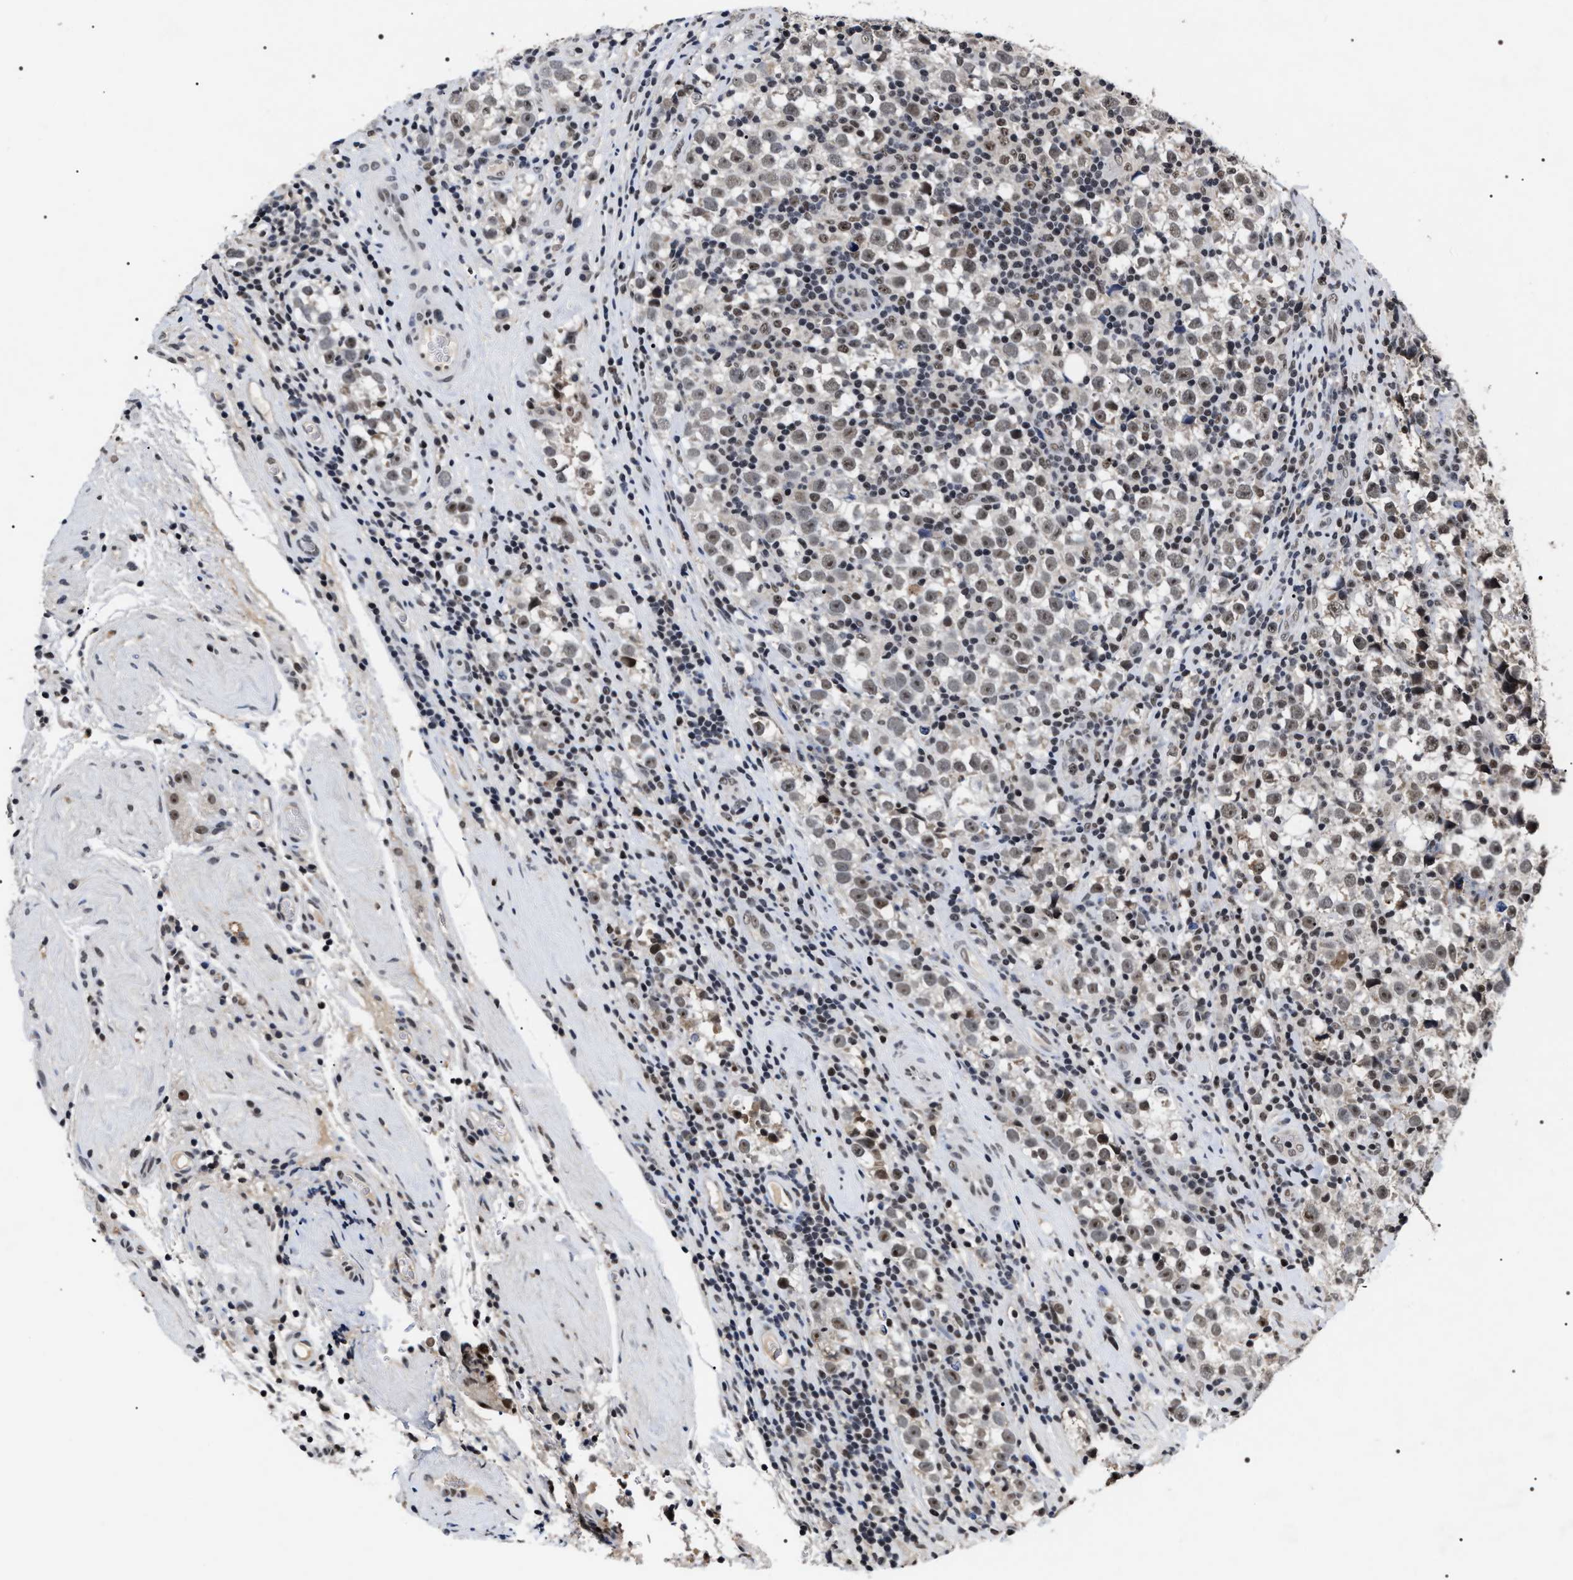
{"staining": {"intensity": "weak", "quantity": ">75%", "location": "nuclear"}, "tissue": "testis cancer", "cell_type": "Tumor cells", "image_type": "cancer", "snomed": [{"axis": "morphology", "description": "Normal tissue, NOS"}, {"axis": "morphology", "description": "Seminoma, NOS"}, {"axis": "topography", "description": "Testis"}], "caption": "Testis cancer (seminoma) tissue shows weak nuclear positivity in about >75% of tumor cells", "gene": "RRP1B", "patient": {"sex": "male", "age": 43}}